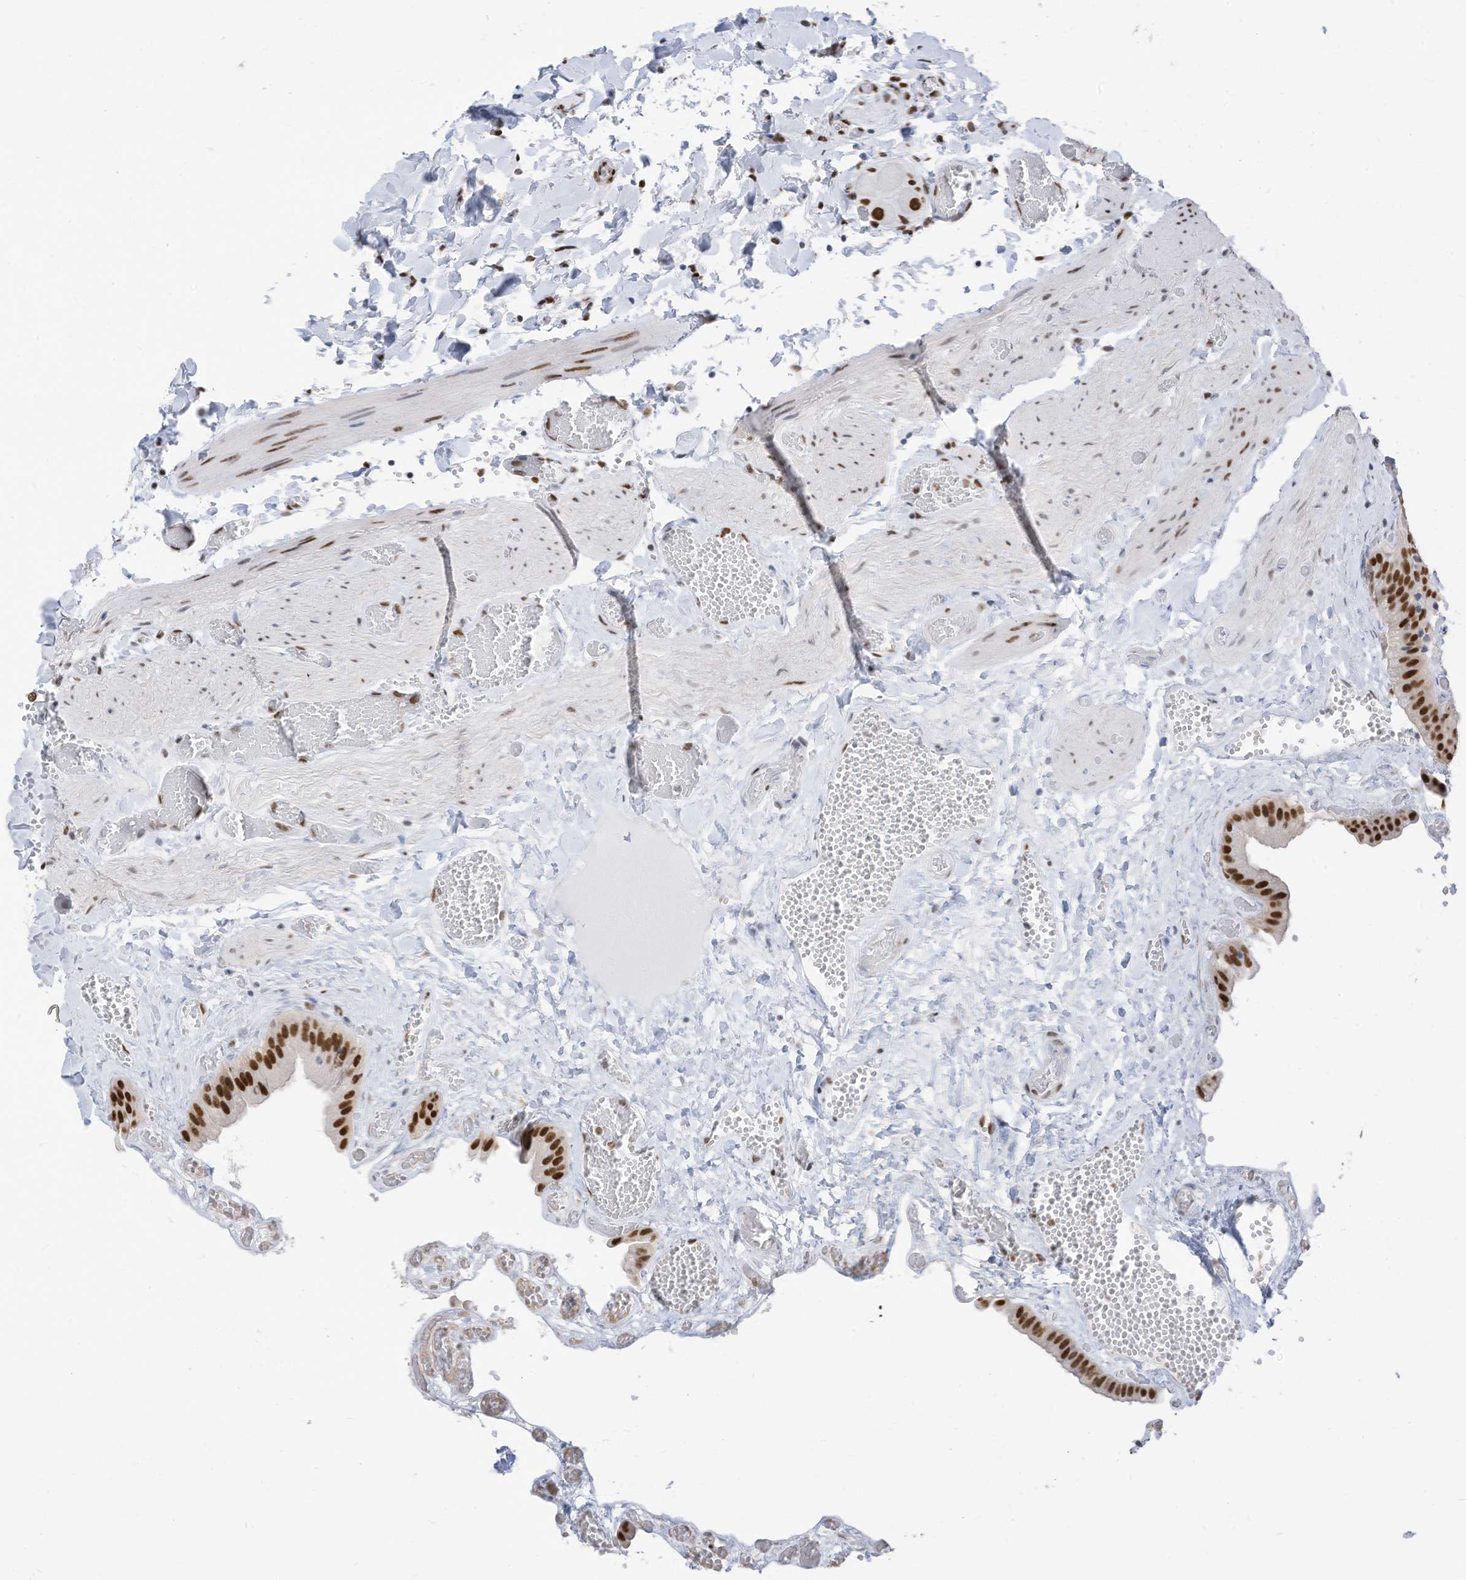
{"staining": {"intensity": "strong", "quantity": ">75%", "location": "nuclear"}, "tissue": "gallbladder", "cell_type": "Glandular cells", "image_type": "normal", "snomed": [{"axis": "morphology", "description": "Normal tissue, NOS"}, {"axis": "topography", "description": "Gallbladder"}], "caption": "Strong nuclear protein staining is identified in about >75% of glandular cells in gallbladder. Using DAB (3,3'-diaminobenzidine) (brown) and hematoxylin (blue) stains, captured at high magnification using brightfield microscopy.", "gene": "KHSRP", "patient": {"sex": "female", "age": 64}}